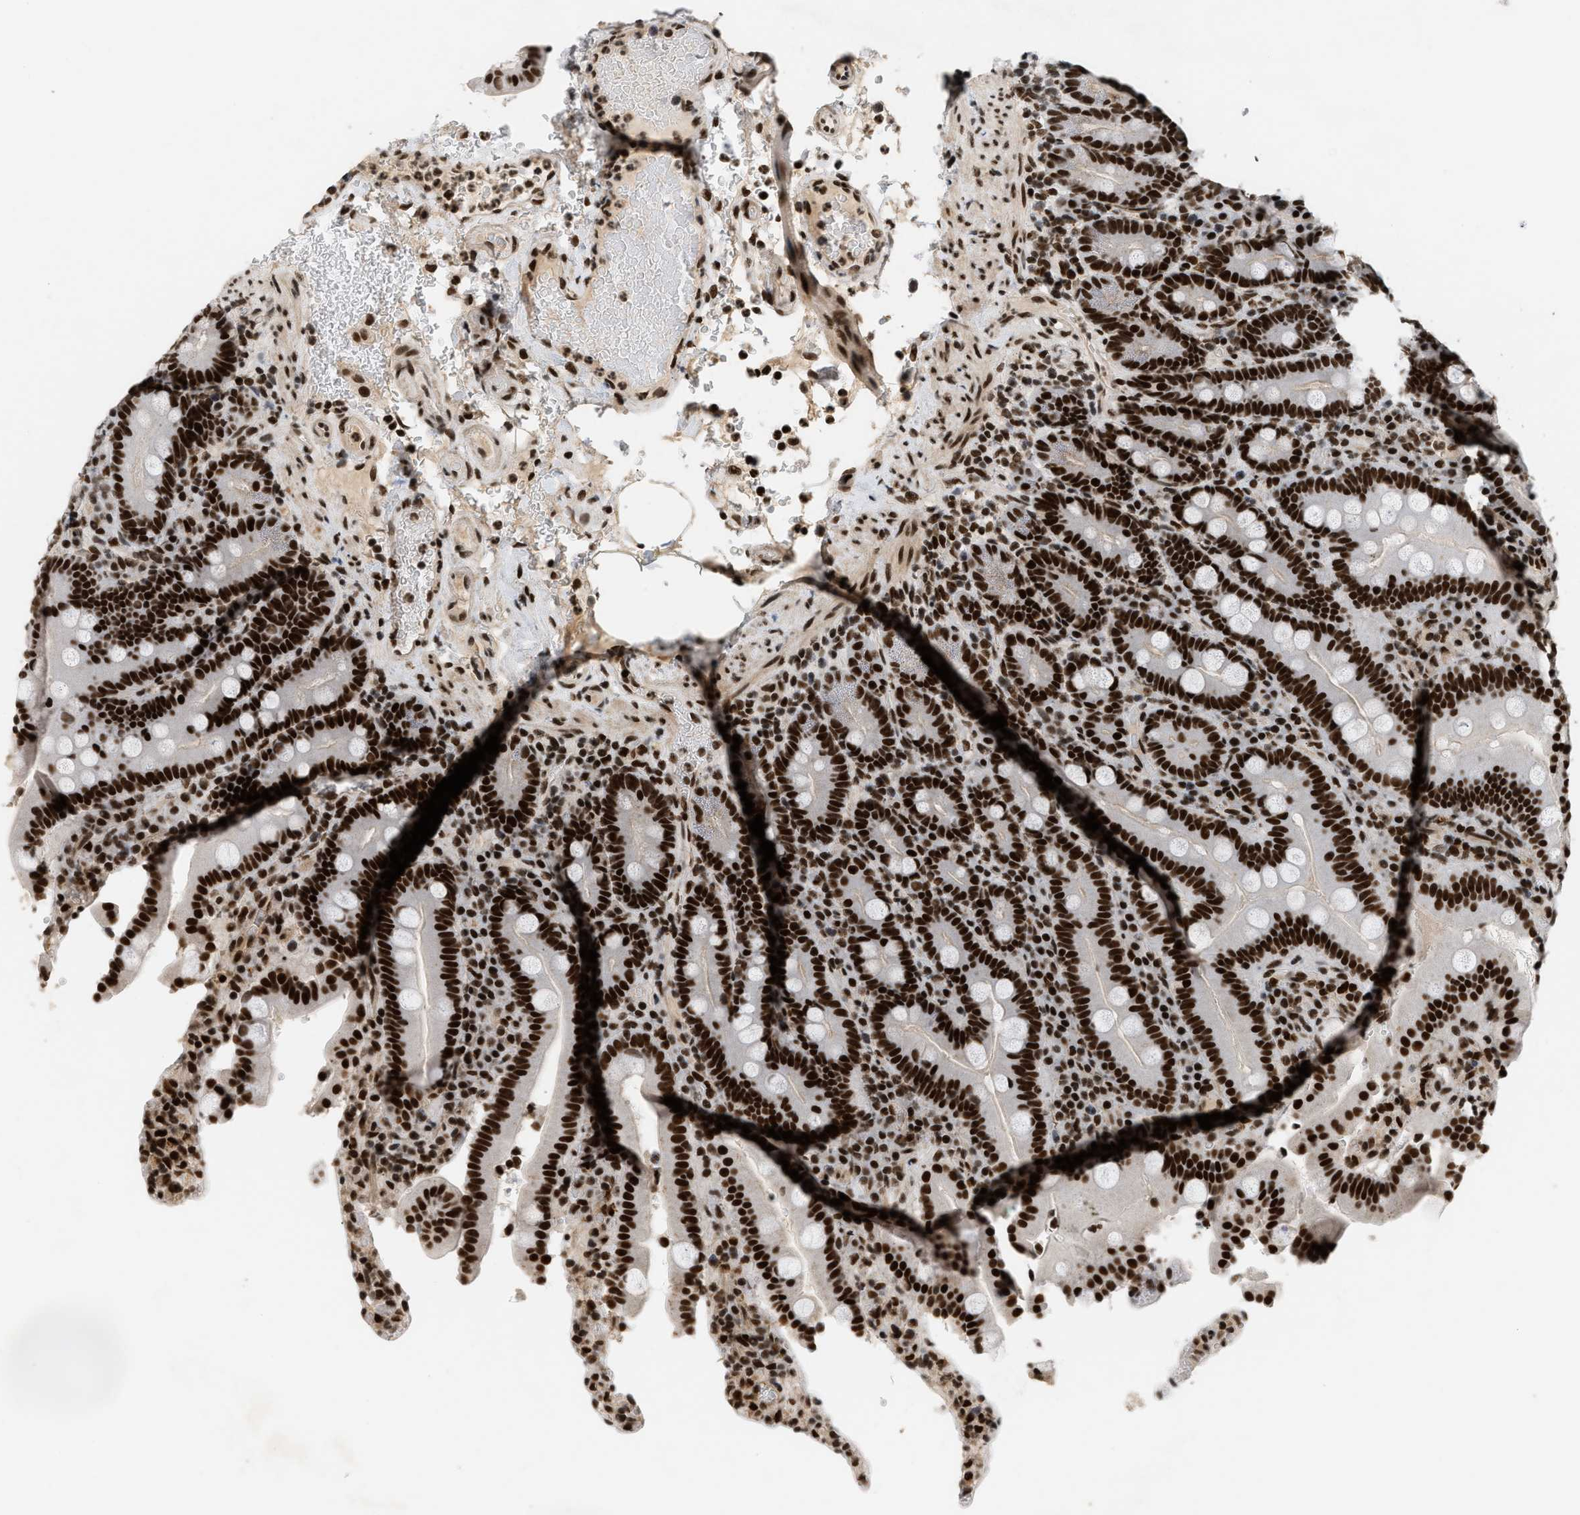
{"staining": {"intensity": "strong", "quantity": ">75%", "location": "nuclear"}, "tissue": "duodenum", "cell_type": "Glandular cells", "image_type": "normal", "snomed": [{"axis": "morphology", "description": "Normal tissue, NOS"}, {"axis": "topography", "description": "Small intestine, NOS"}], "caption": "DAB (3,3'-diaminobenzidine) immunohistochemical staining of normal duodenum demonstrates strong nuclear protein staining in about >75% of glandular cells. (Stains: DAB in brown, nuclei in blue, Microscopy: brightfield microscopy at high magnification).", "gene": "SMARCB1", "patient": {"sex": "female", "age": 71}}